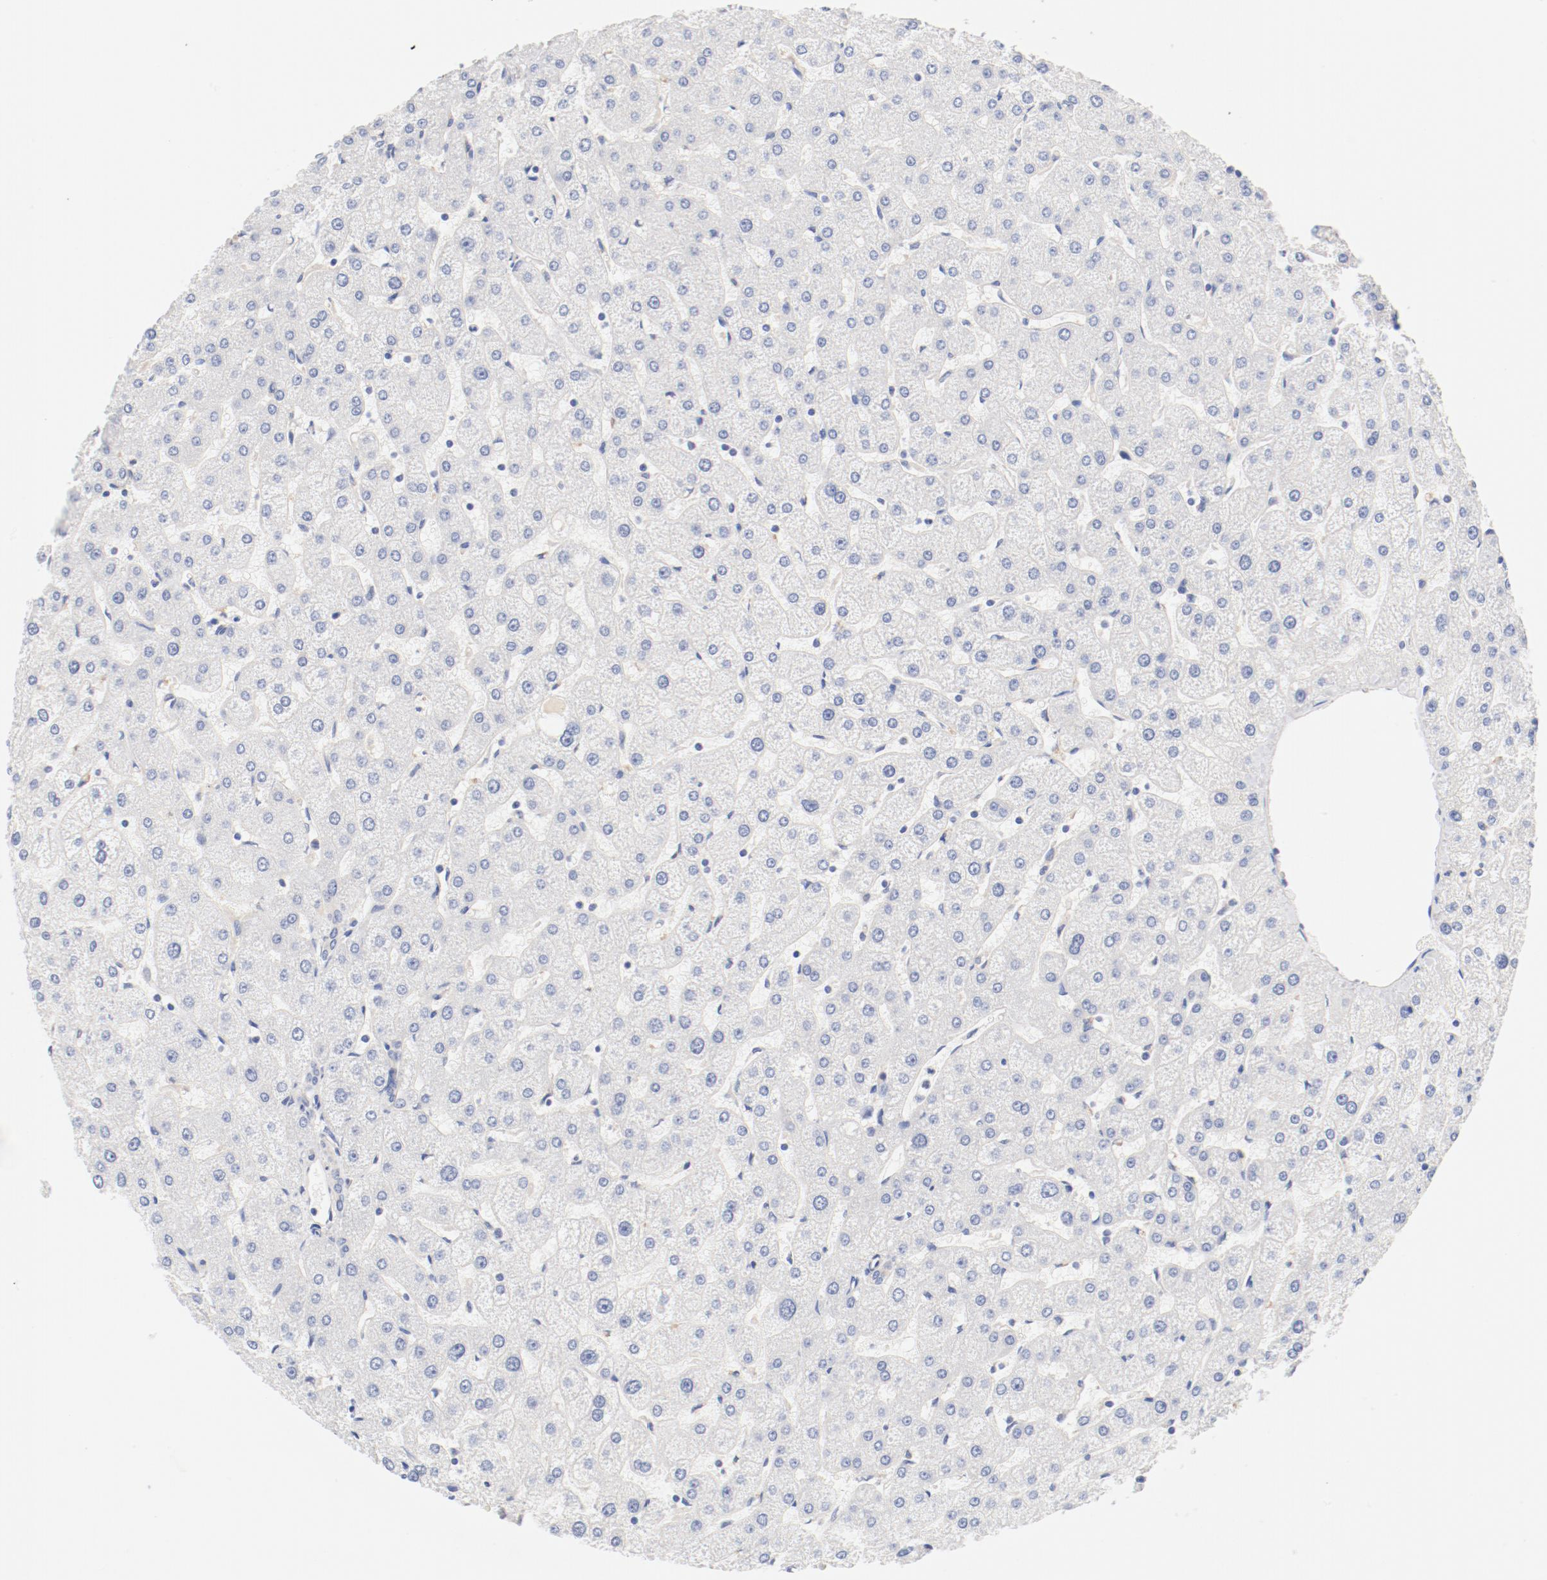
{"staining": {"intensity": "weak", "quantity": "<25%", "location": "cytoplasmic/membranous"}, "tissue": "liver", "cell_type": "Cholangiocytes", "image_type": "normal", "snomed": [{"axis": "morphology", "description": "Normal tissue, NOS"}, {"axis": "topography", "description": "Liver"}], "caption": "Immunohistochemistry histopathology image of unremarkable liver: liver stained with DAB (3,3'-diaminobenzidine) shows no significant protein expression in cholangiocytes.", "gene": "DYNC1H1", "patient": {"sex": "male", "age": 67}}